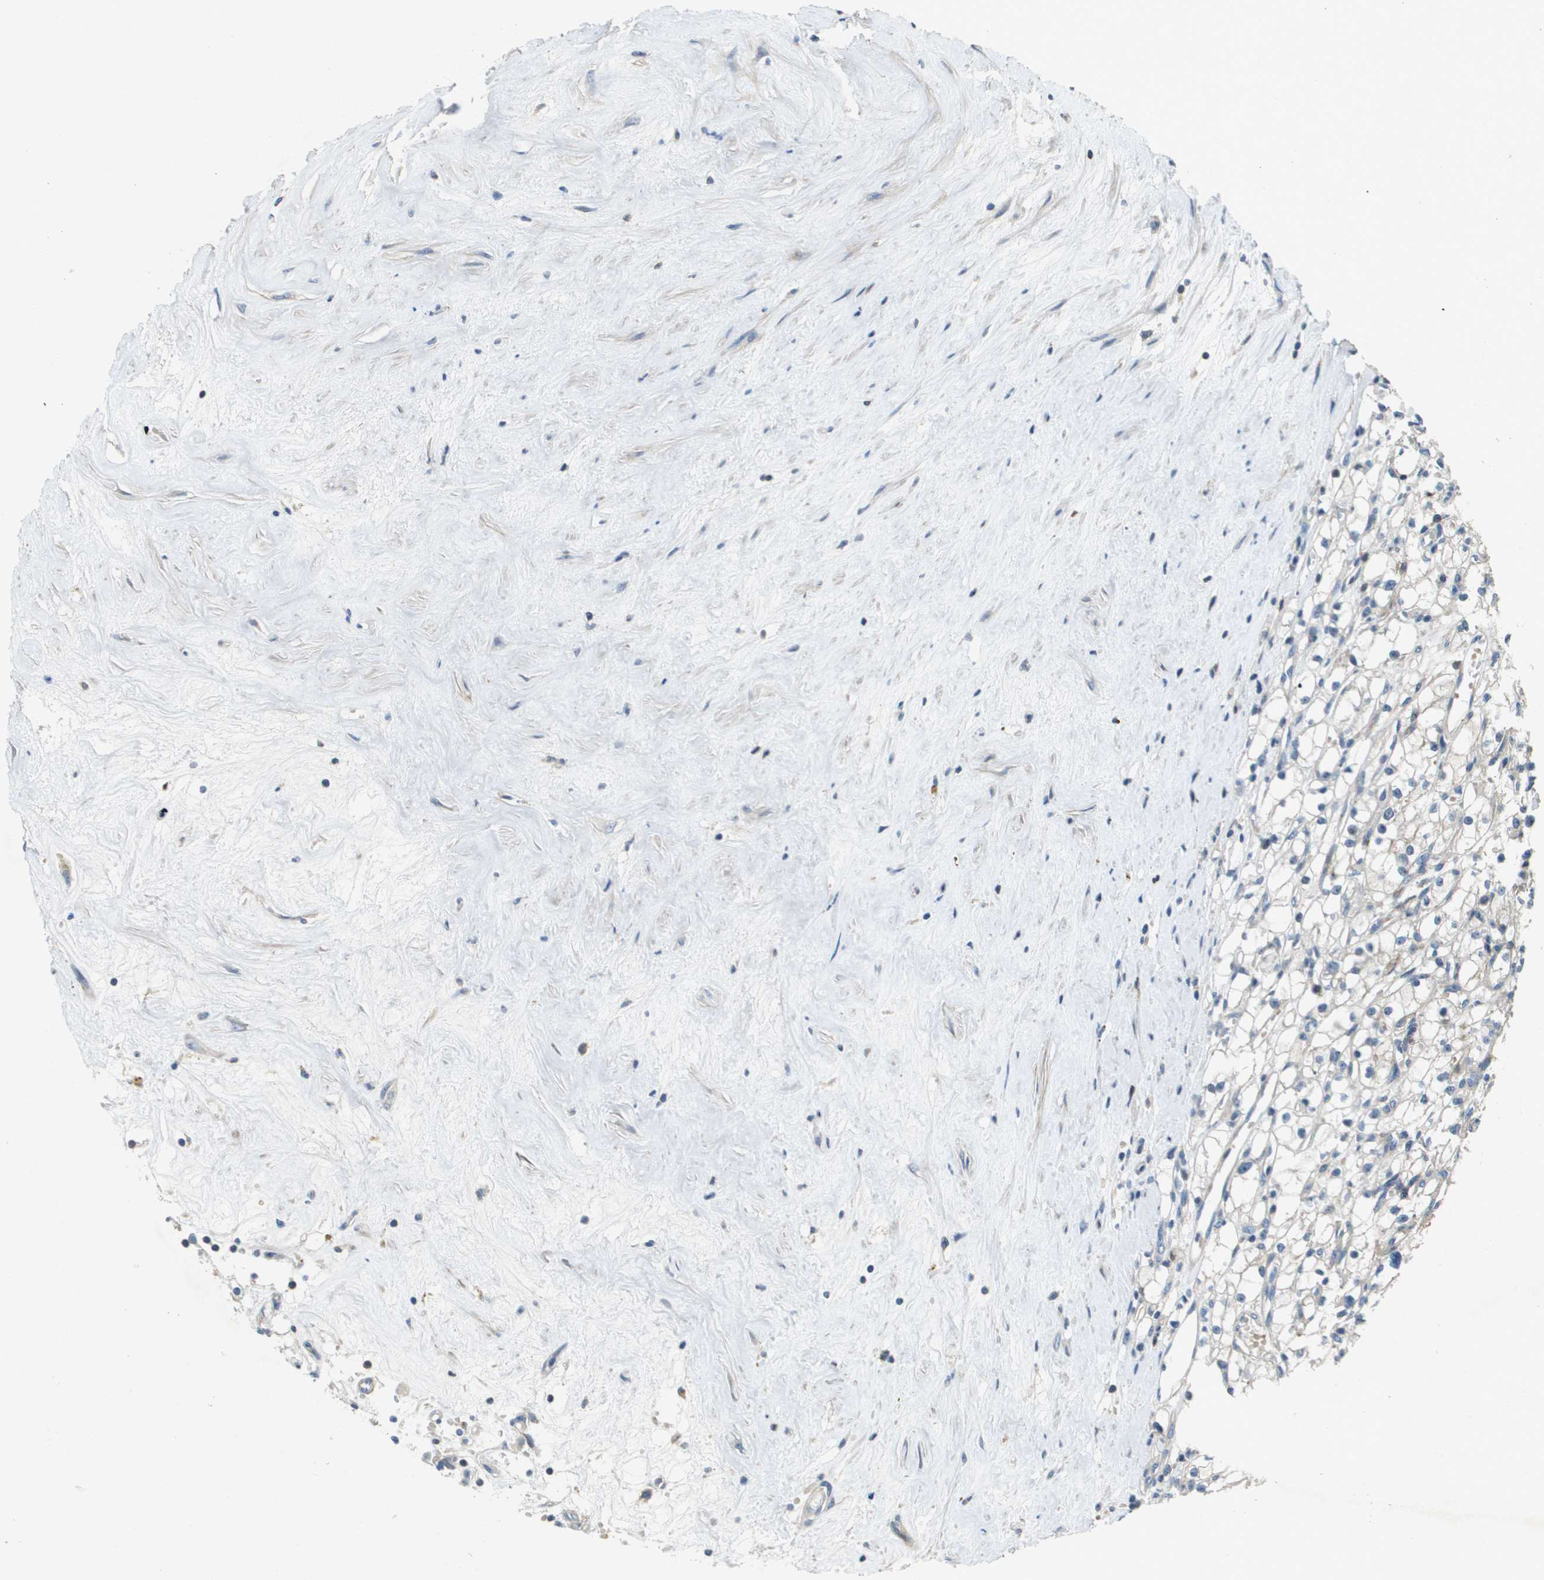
{"staining": {"intensity": "negative", "quantity": "none", "location": "none"}, "tissue": "renal cancer", "cell_type": "Tumor cells", "image_type": "cancer", "snomed": [{"axis": "morphology", "description": "Adenocarcinoma, NOS"}, {"axis": "topography", "description": "Kidney"}], "caption": "Adenocarcinoma (renal) was stained to show a protein in brown. There is no significant expression in tumor cells.", "gene": "SCN4B", "patient": {"sex": "male", "age": 56}}